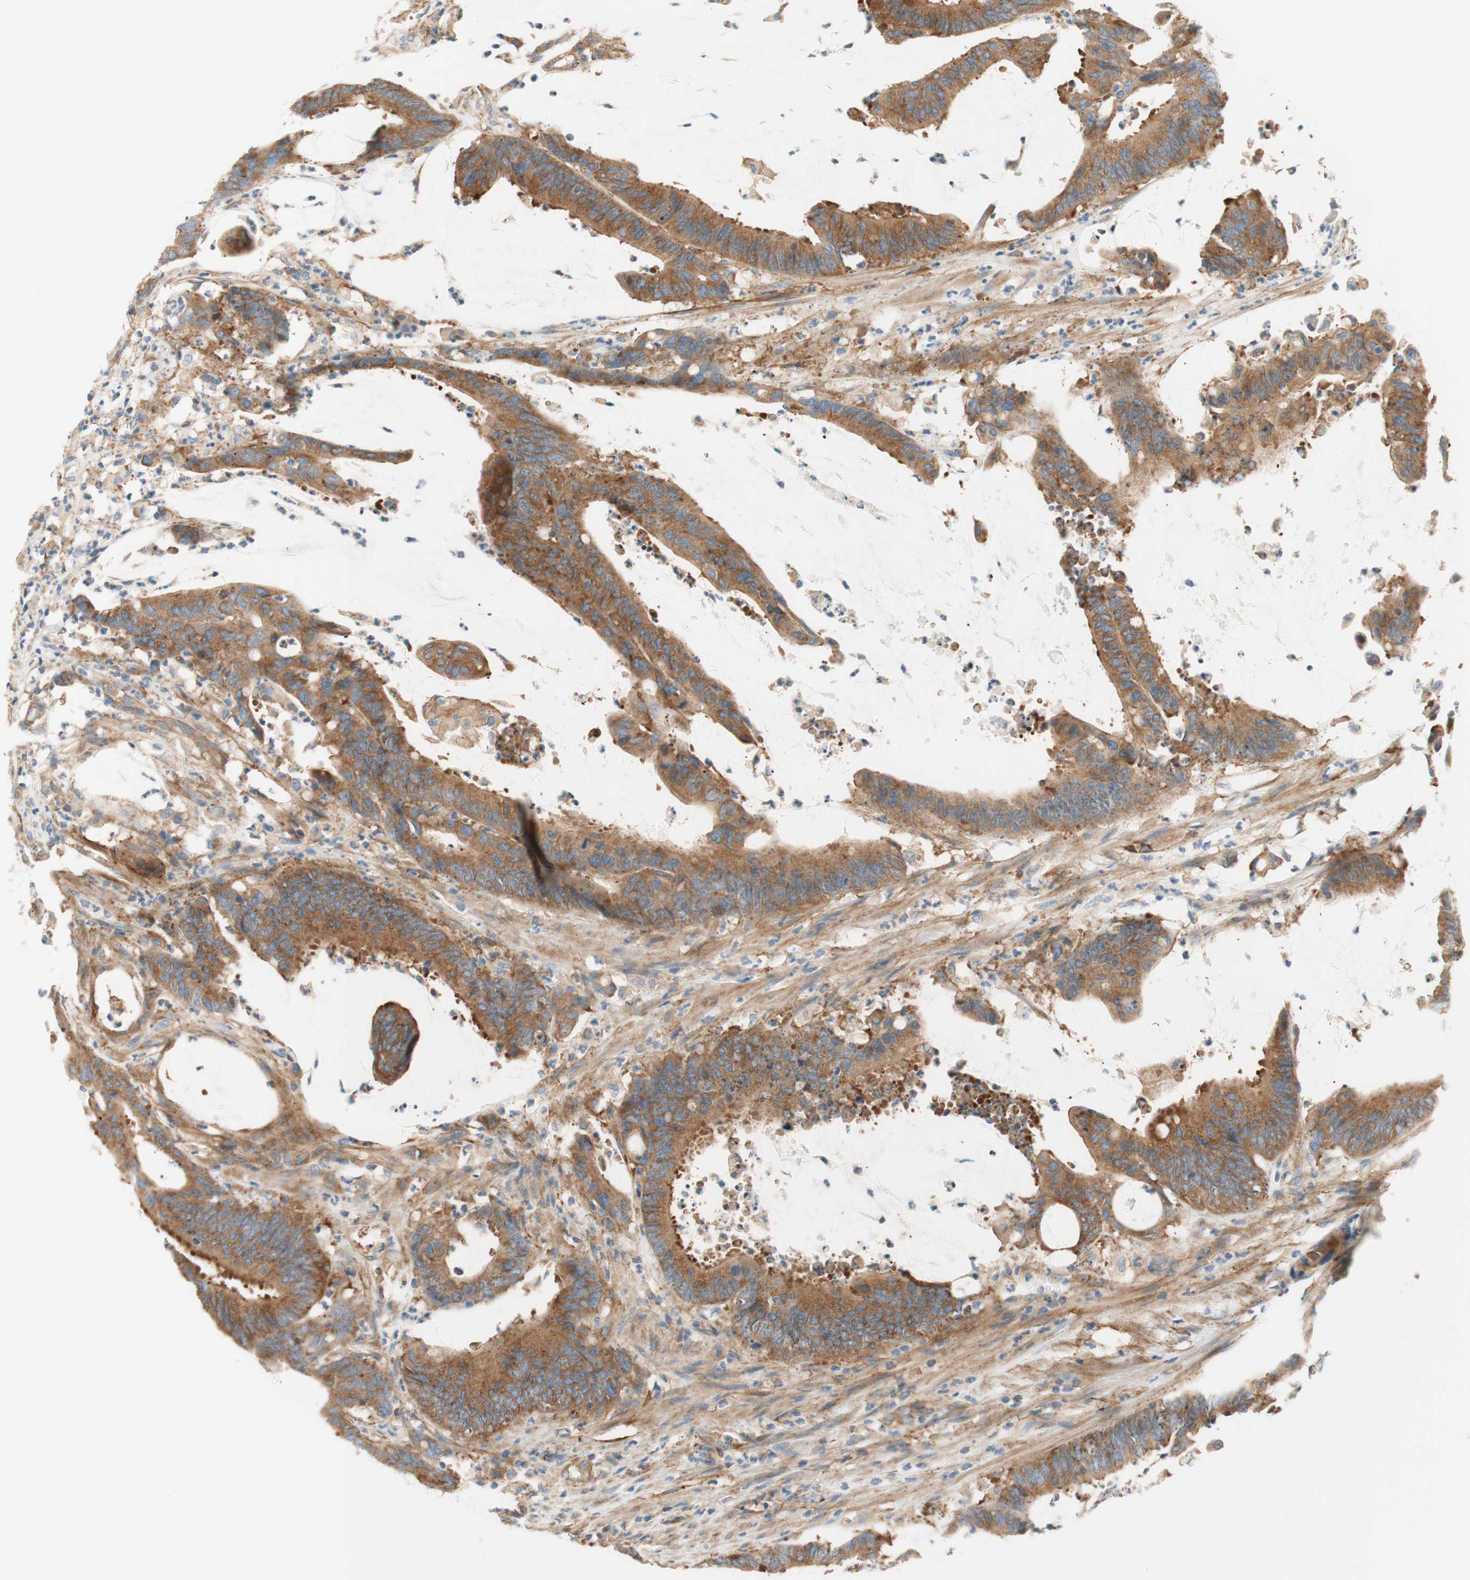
{"staining": {"intensity": "moderate", "quantity": ">75%", "location": "cytoplasmic/membranous"}, "tissue": "colorectal cancer", "cell_type": "Tumor cells", "image_type": "cancer", "snomed": [{"axis": "morphology", "description": "Adenocarcinoma, NOS"}, {"axis": "topography", "description": "Rectum"}], "caption": "DAB immunohistochemical staining of colorectal adenocarcinoma displays moderate cytoplasmic/membranous protein staining in approximately >75% of tumor cells. (Brightfield microscopy of DAB IHC at high magnification).", "gene": "VPS26A", "patient": {"sex": "female", "age": 66}}